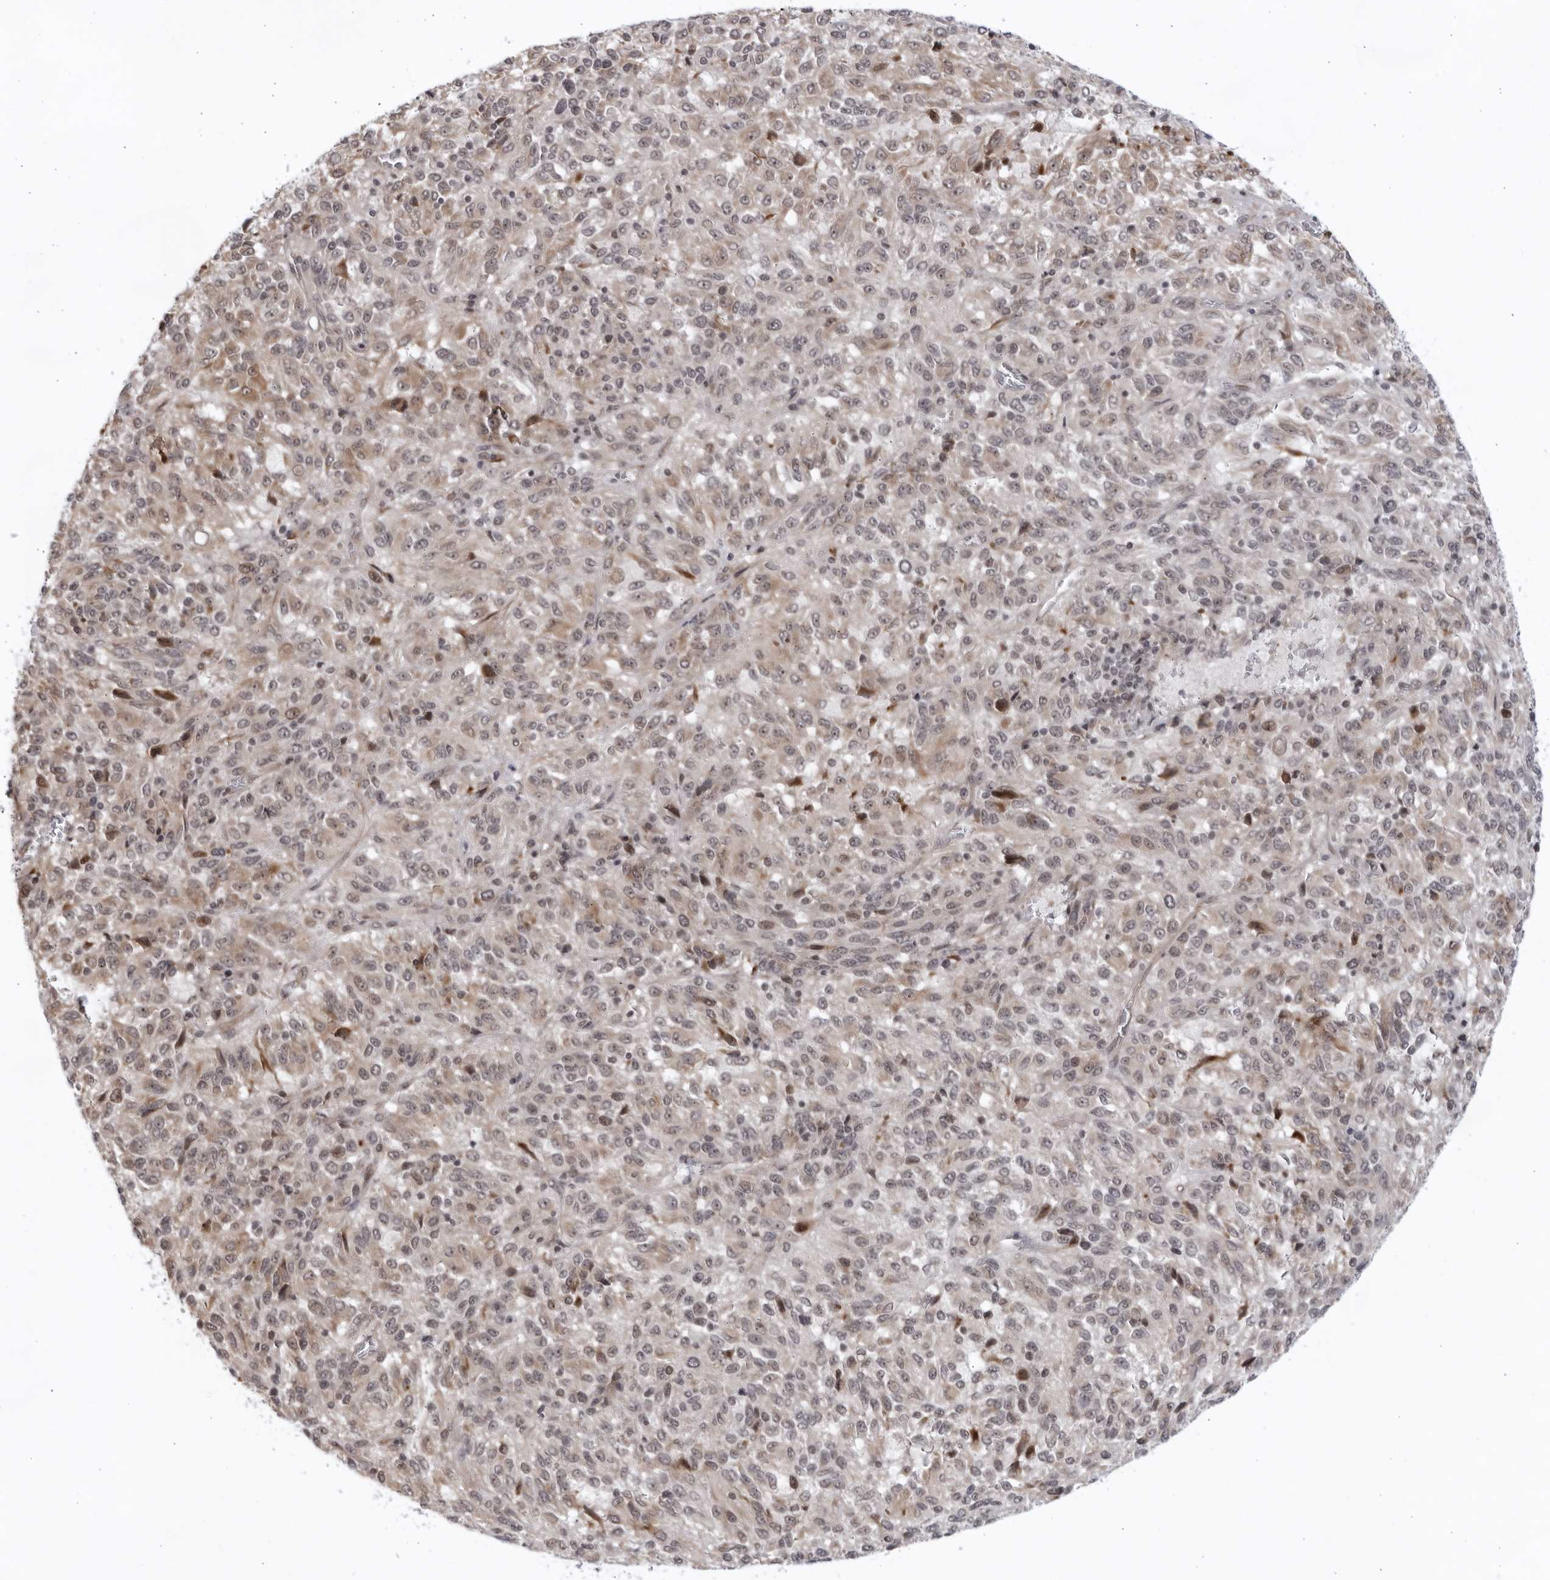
{"staining": {"intensity": "weak", "quantity": "25%-75%", "location": "nuclear"}, "tissue": "melanoma", "cell_type": "Tumor cells", "image_type": "cancer", "snomed": [{"axis": "morphology", "description": "Malignant melanoma, Metastatic site"}, {"axis": "topography", "description": "Lung"}], "caption": "Human melanoma stained with a brown dye exhibits weak nuclear positive staining in approximately 25%-75% of tumor cells.", "gene": "ITGB3BP", "patient": {"sex": "male", "age": 64}}